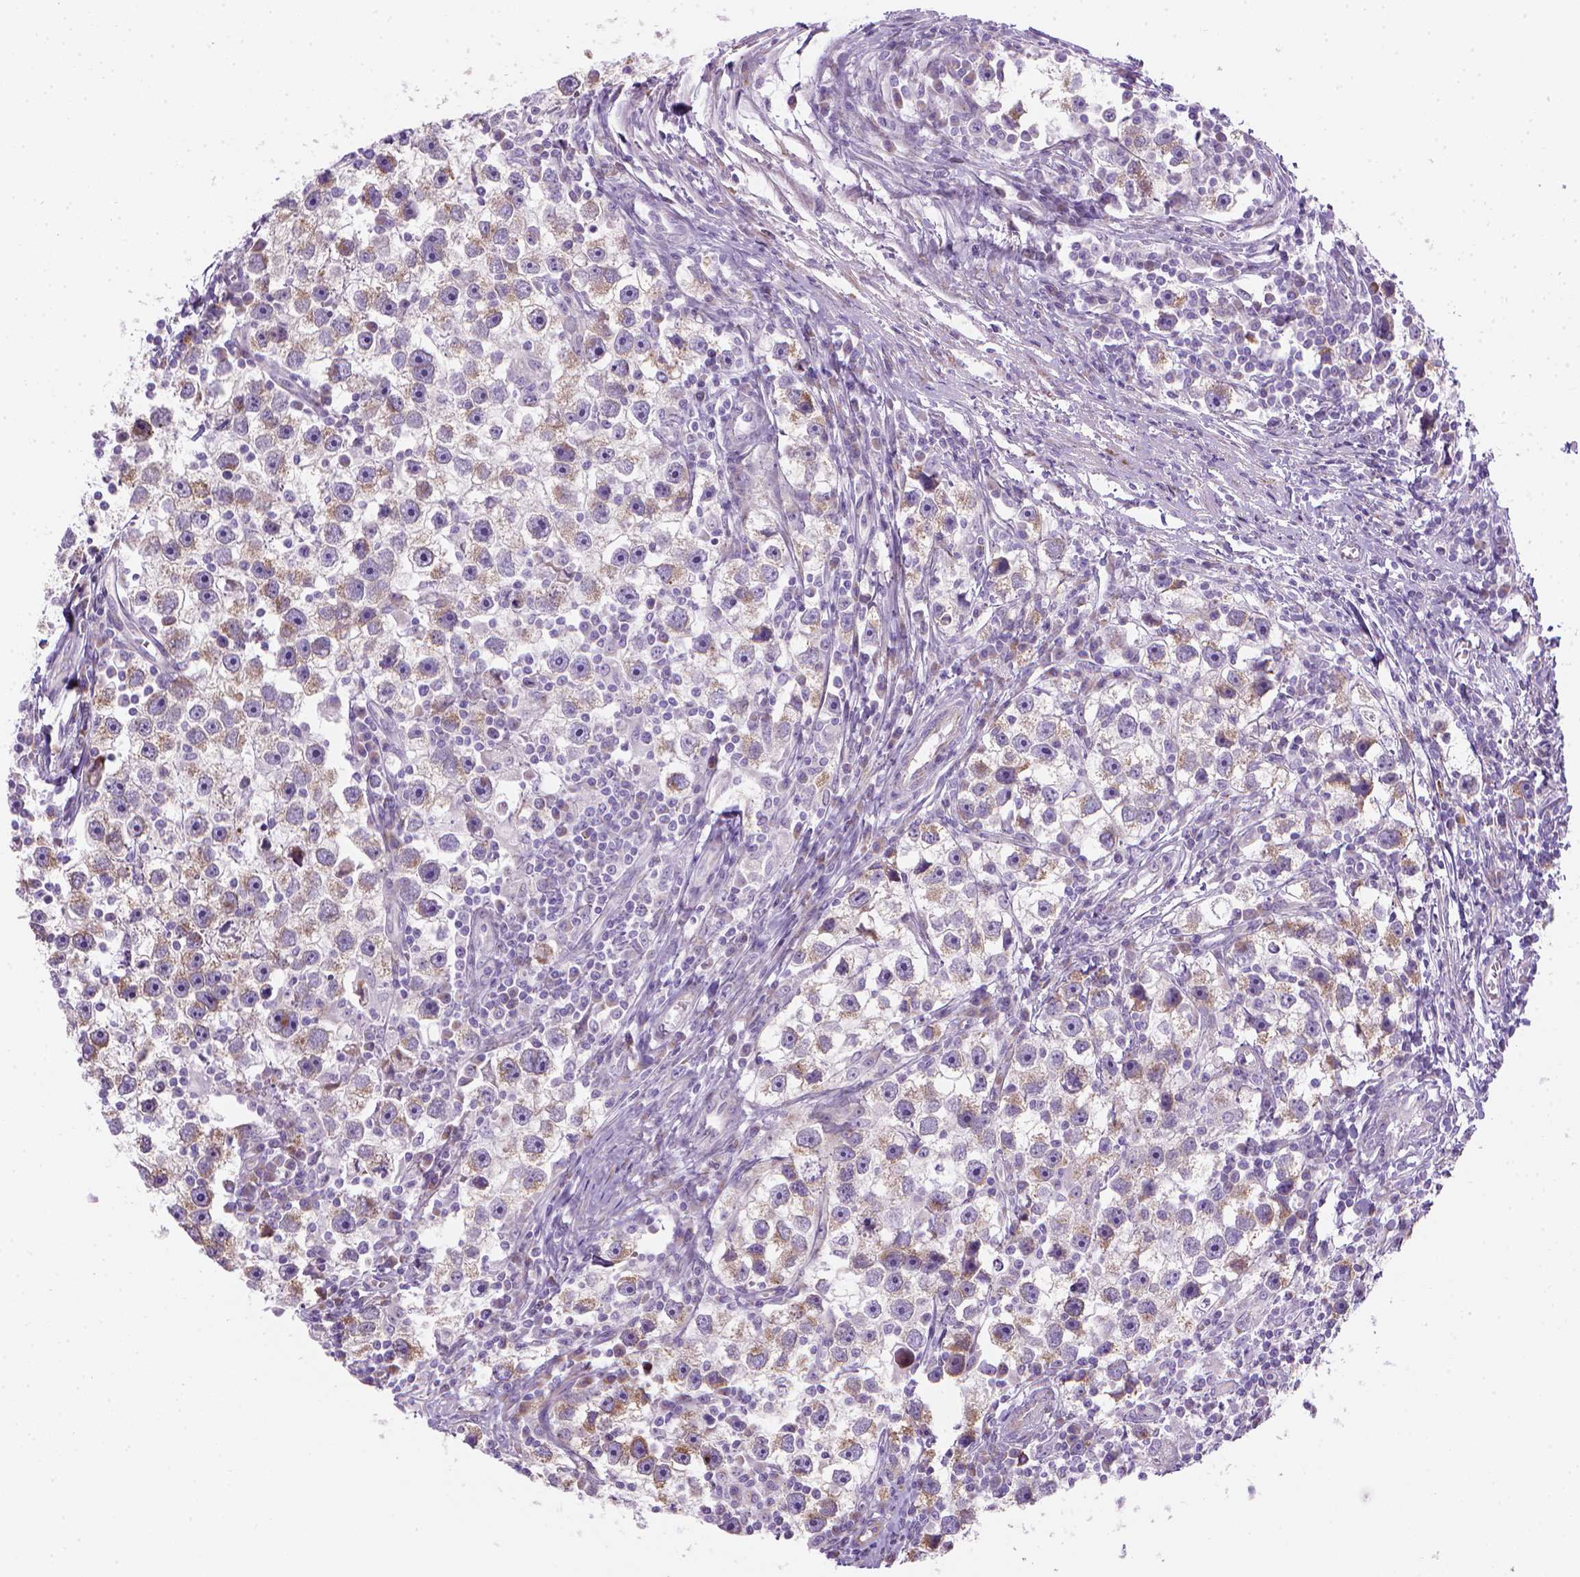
{"staining": {"intensity": "weak", "quantity": "25%-75%", "location": "cytoplasmic/membranous"}, "tissue": "testis cancer", "cell_type": "Tumor cells", "image_type": "cancer", "snomed": [{"axis": "morphology", "description": "Seminoma, NOS"}, {"axis": "topography", "description": "Testis"}], "caption": "IHC histopathology image of seminoma (testis) stained for a protein (brown), which exhibits low levels of weak cytoplasmic/membranous expression in approximately 25%-75% of tumor cells.", "gene": "CES2", "patient": {"sex": "male", "age": 30}}